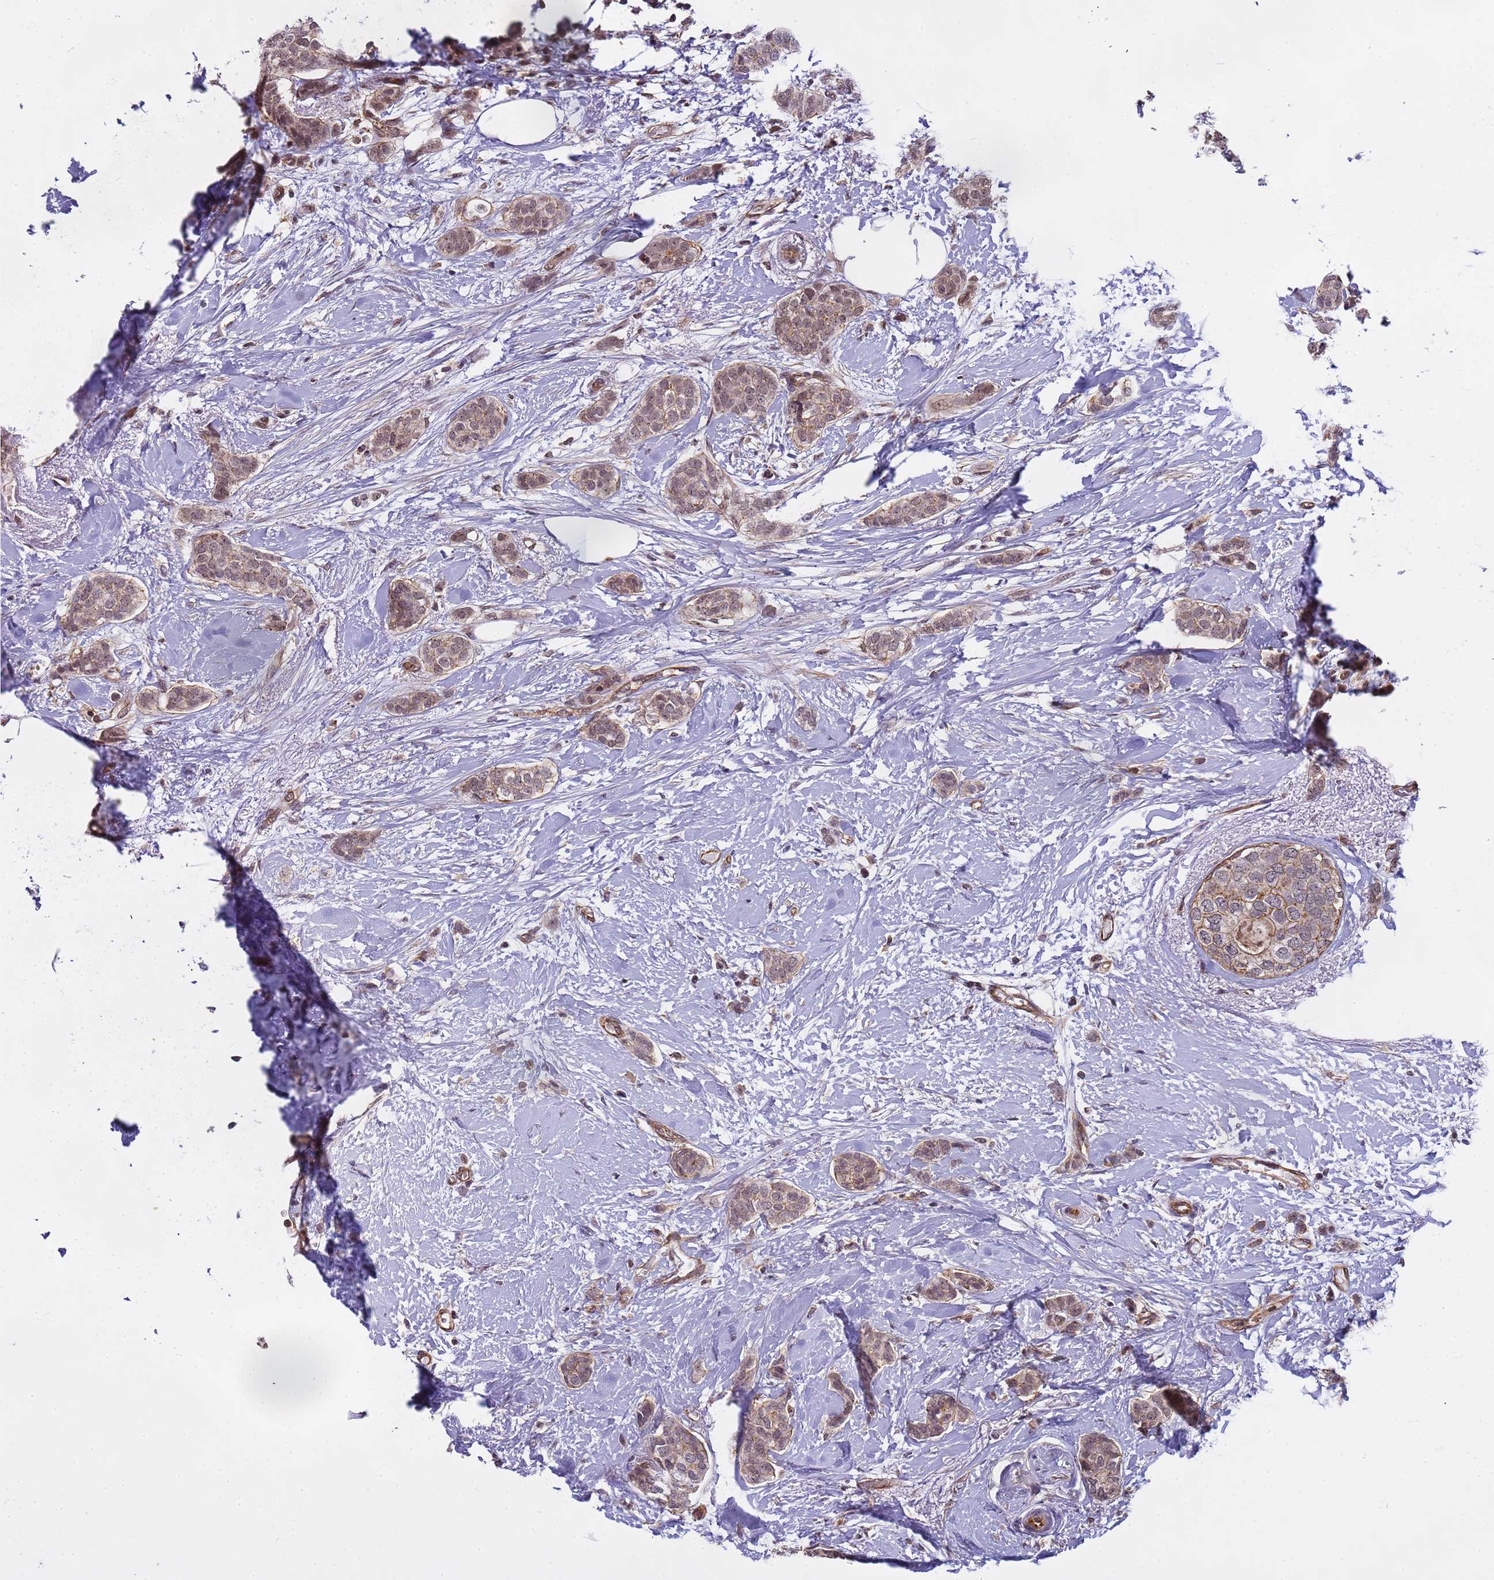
{"staining": {"intensity": "weak", "quantity": ">75%", "location": "cytoplasmic/membranous,nuclear"}, "tissue": "breast cancer", "cell_type": "Tumor cells", "image_type": "cancer", "snomed": [{"axis": "morphology", "description": "Duct carcinoma"}, {"axis": "topography", "description": "Breast"}], "caption": "There is low levels of weak cytoplasmic/membranous and nuclear expression in tumor cells of breast infiltrating ductal carcinoma, as demonstrated by immunohistochemical staining (brown color).", "gene": "EMC2", "patient": {"sex": "female", "age": 72}}